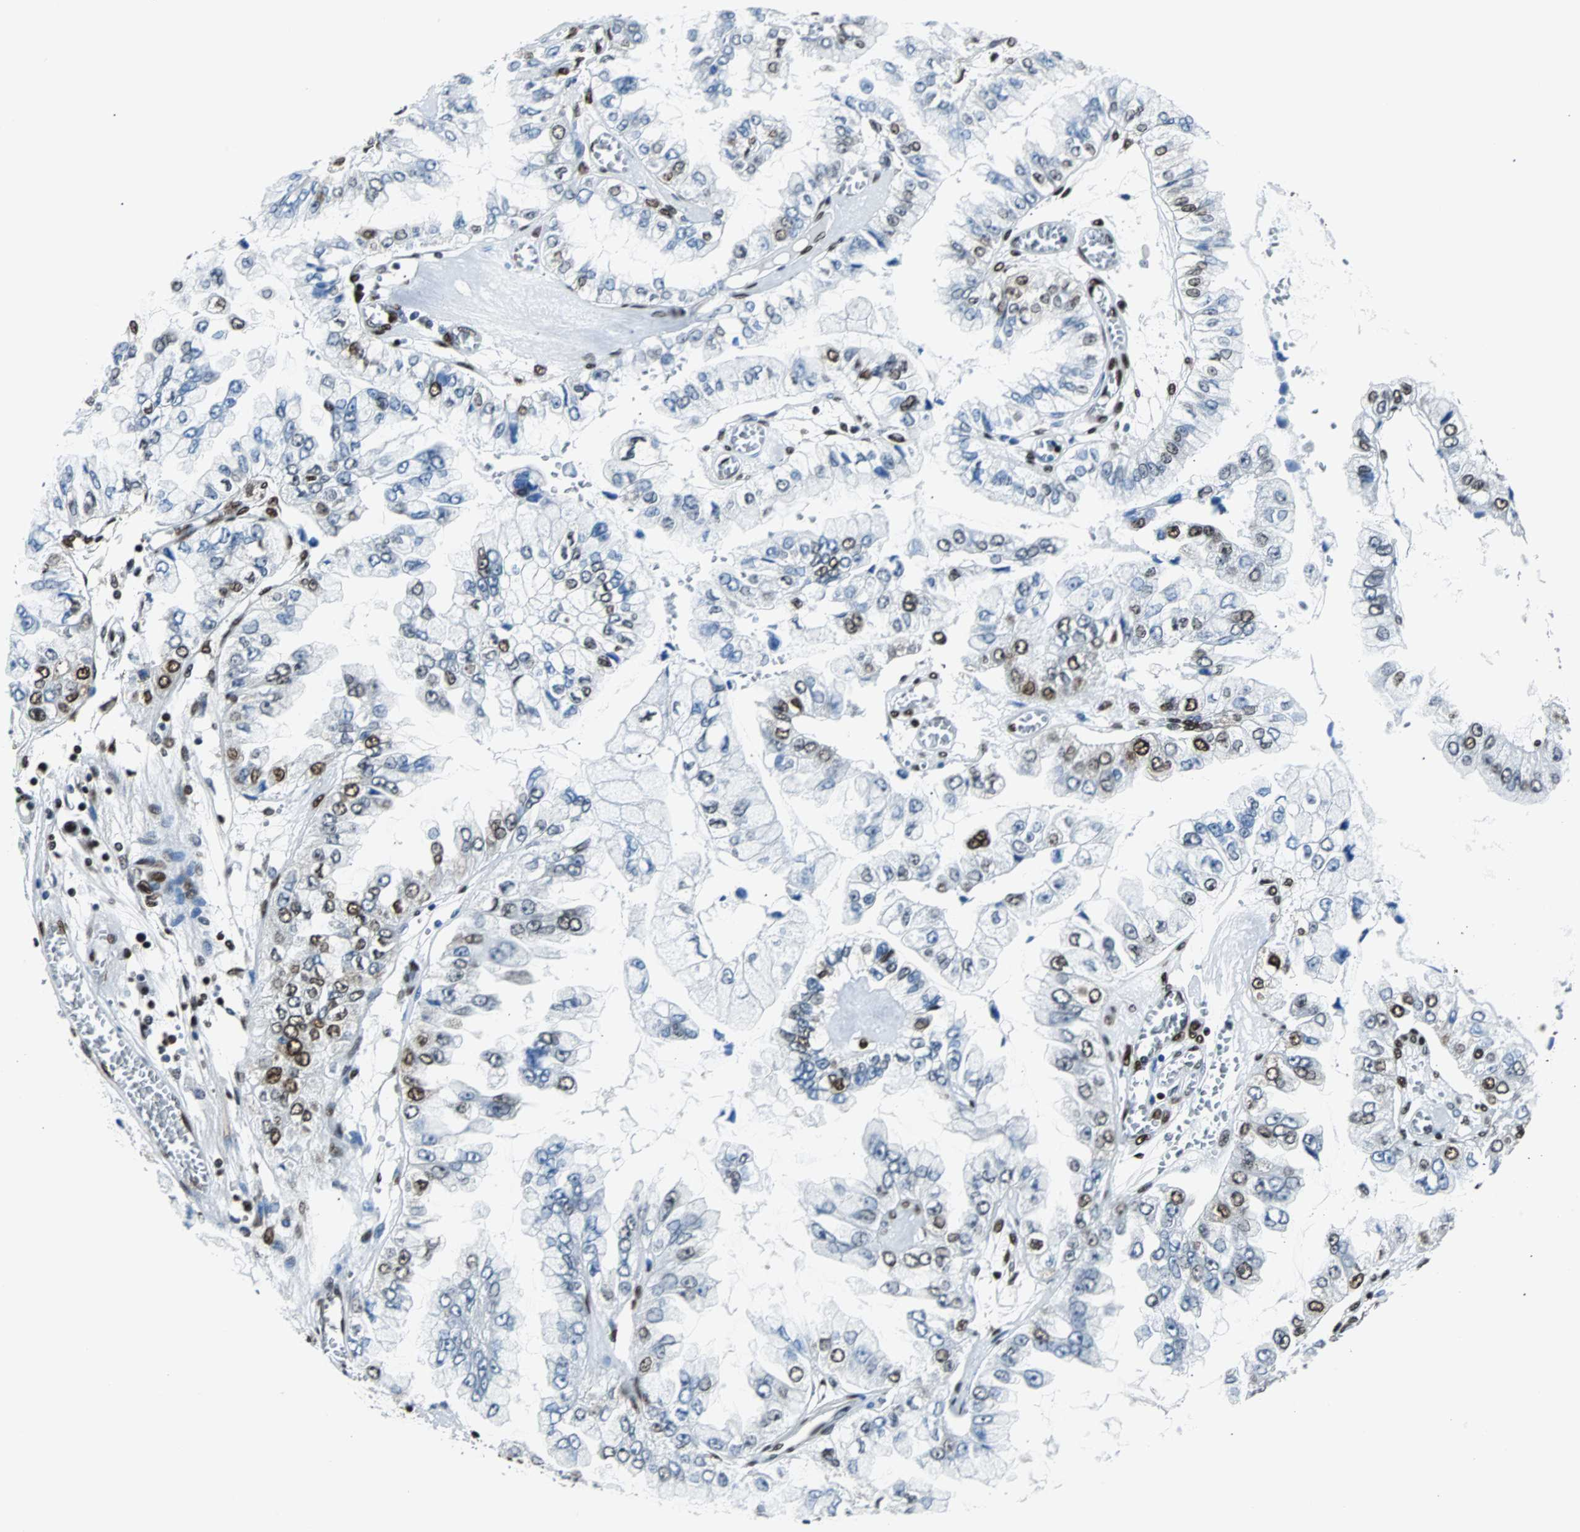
{"staining": {"intensity": "strong", "quantity": "<25%", "location": "nuclear"}, "tissue": "liver cancer", "cell_type": "Tumor cells", "image_type": "cancer", "snomed": [{"axis": "morphology", "description": "Cholangiocarcinoma"}, {"axis": "topography", "description": "Liver"}], "caption": "Brown immunohistochemical staining in human cholangiocarcinoma (liver) shows strong nuclear positivity in approximately <25% of tumor cells.", "gene": "FUBP1", "patient": {"sex": "female", "age": 79}}